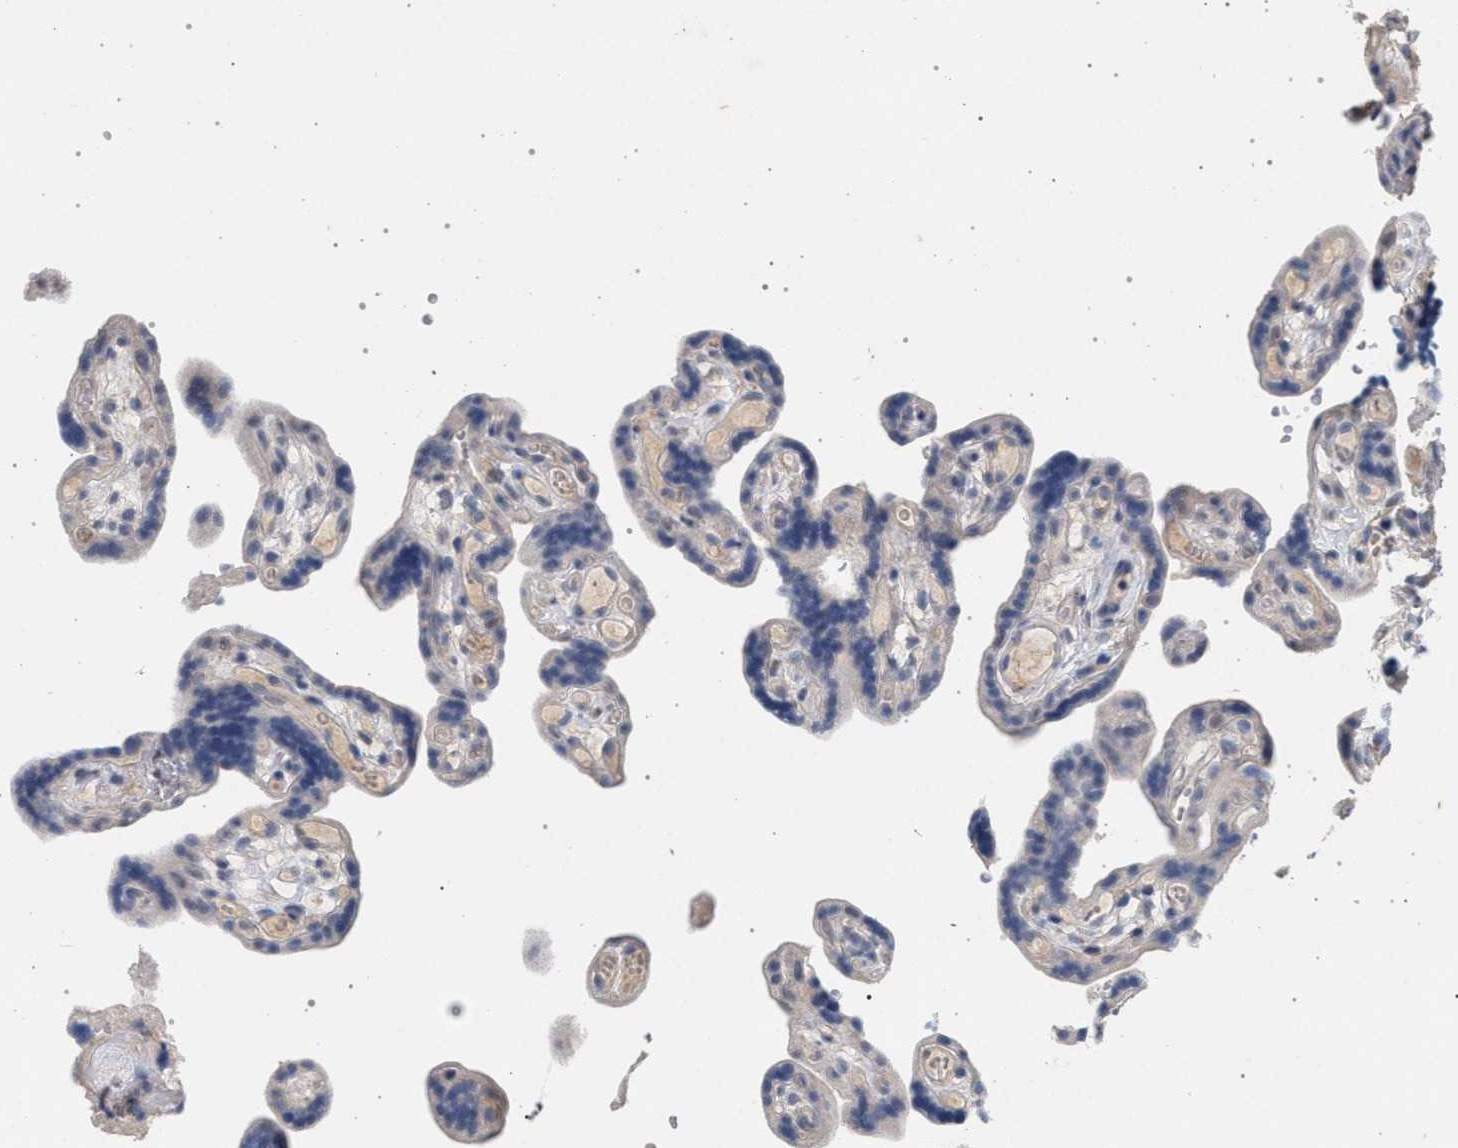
{"staining": {"intensity": "weak", "quantity": "25%-75%", "location": "cytoplasmic/membranous"}, "tissue": "placenta", "cell_type": "Decidual cells", "image_type": "normal", "snomed": [{"axis": "morphology", "description": "Normal tissue, NOS"}, {"axis": "topography", "description": "Placenta"}], "caption": "Immunohistochemistry of unremarkable human placenta reveals low levels of weak cytoplasmic/membranous staining in about 25%-75% of decidual cells.", "gene": "MAMDC2", "patient": {"sex": "female", "age": 30}}